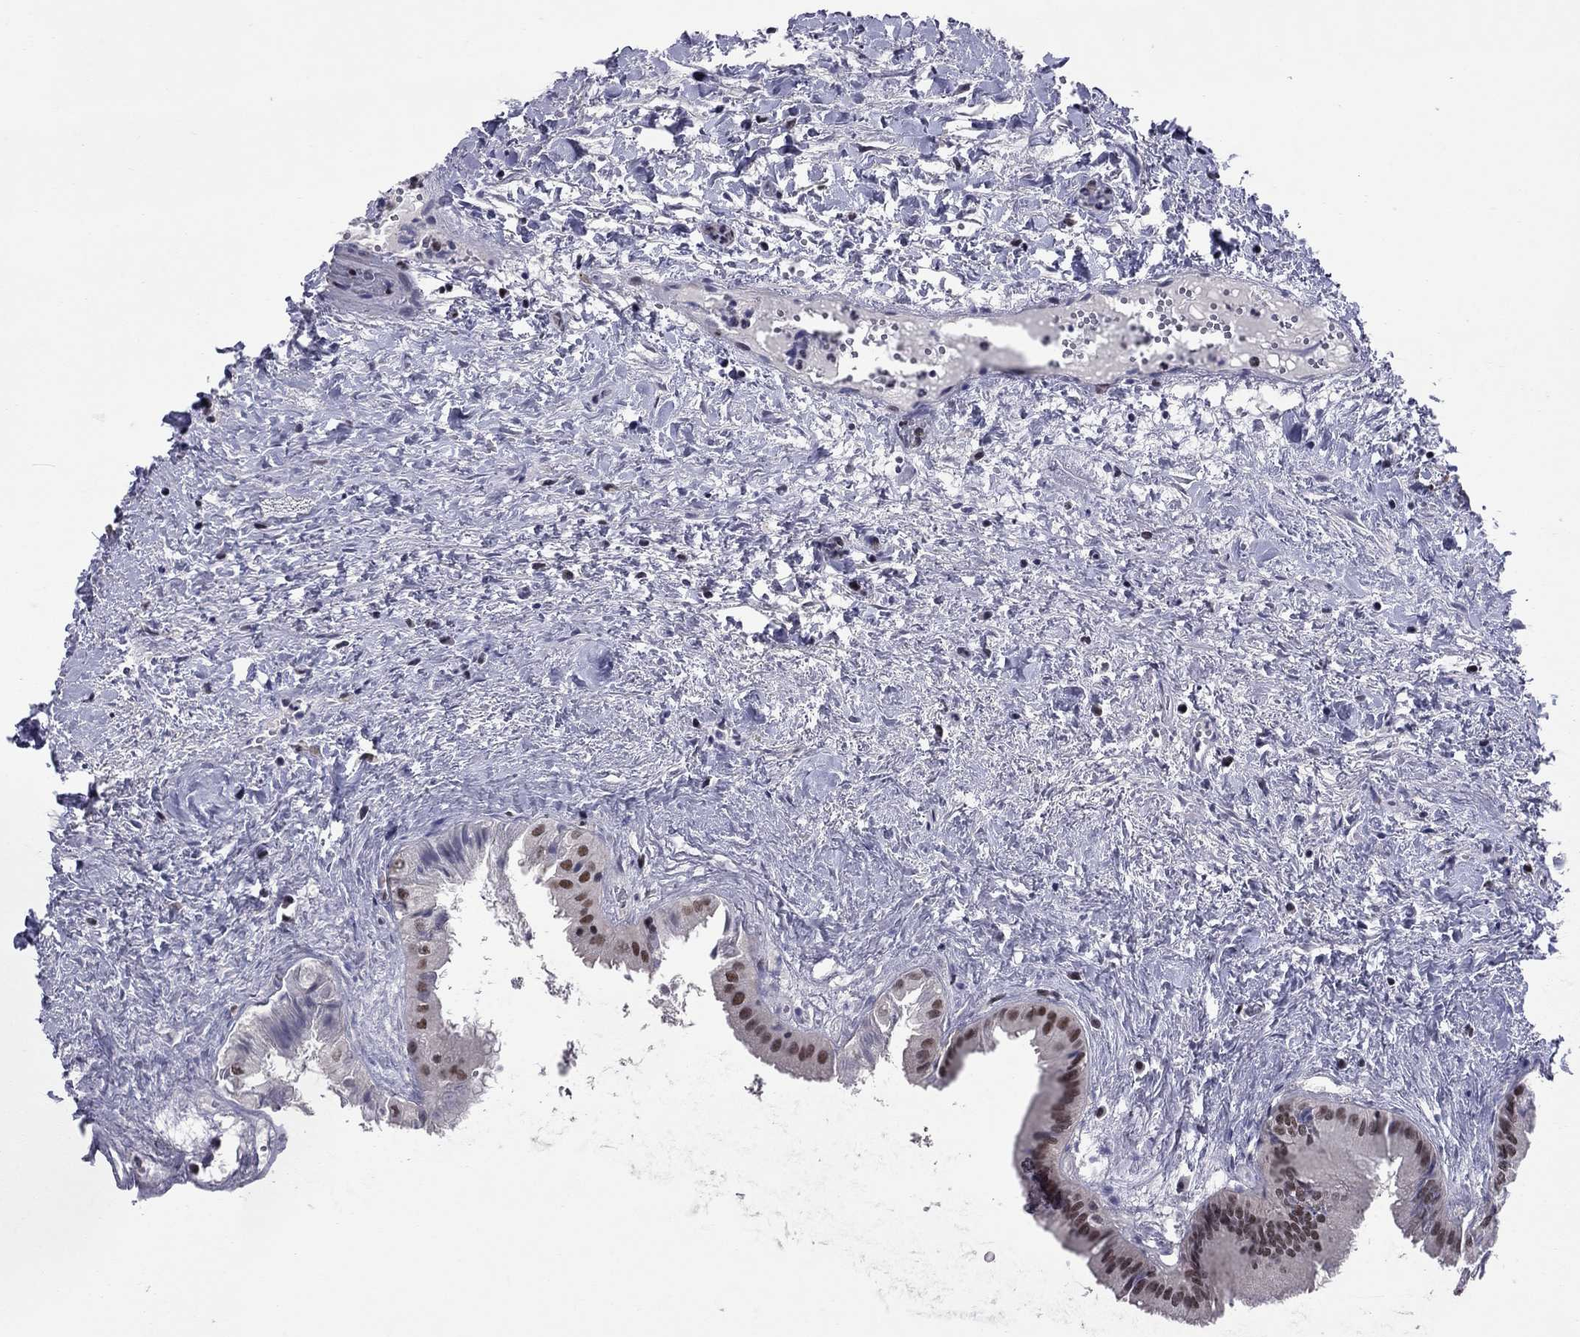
{"staining": {"intensity": "moderate", "quantity": ">75%", "location": "nuclear"}, "tissue": "gallbladder", "cell_type": "Glandular cells", "image_type": "normal", "snomed": [{"axis": "morphology", "description": "Normal tissue, NOS"}, {"axis": "topography", "description": "Gallbladder"}], "caption": "Glandular cells exhibit medium levels of moderate nuclear positivity in approximately >75% of cells in unremarkable gallbladder.", "gene": "TAF9", "patient": {"sex": "male", "age": 70}}